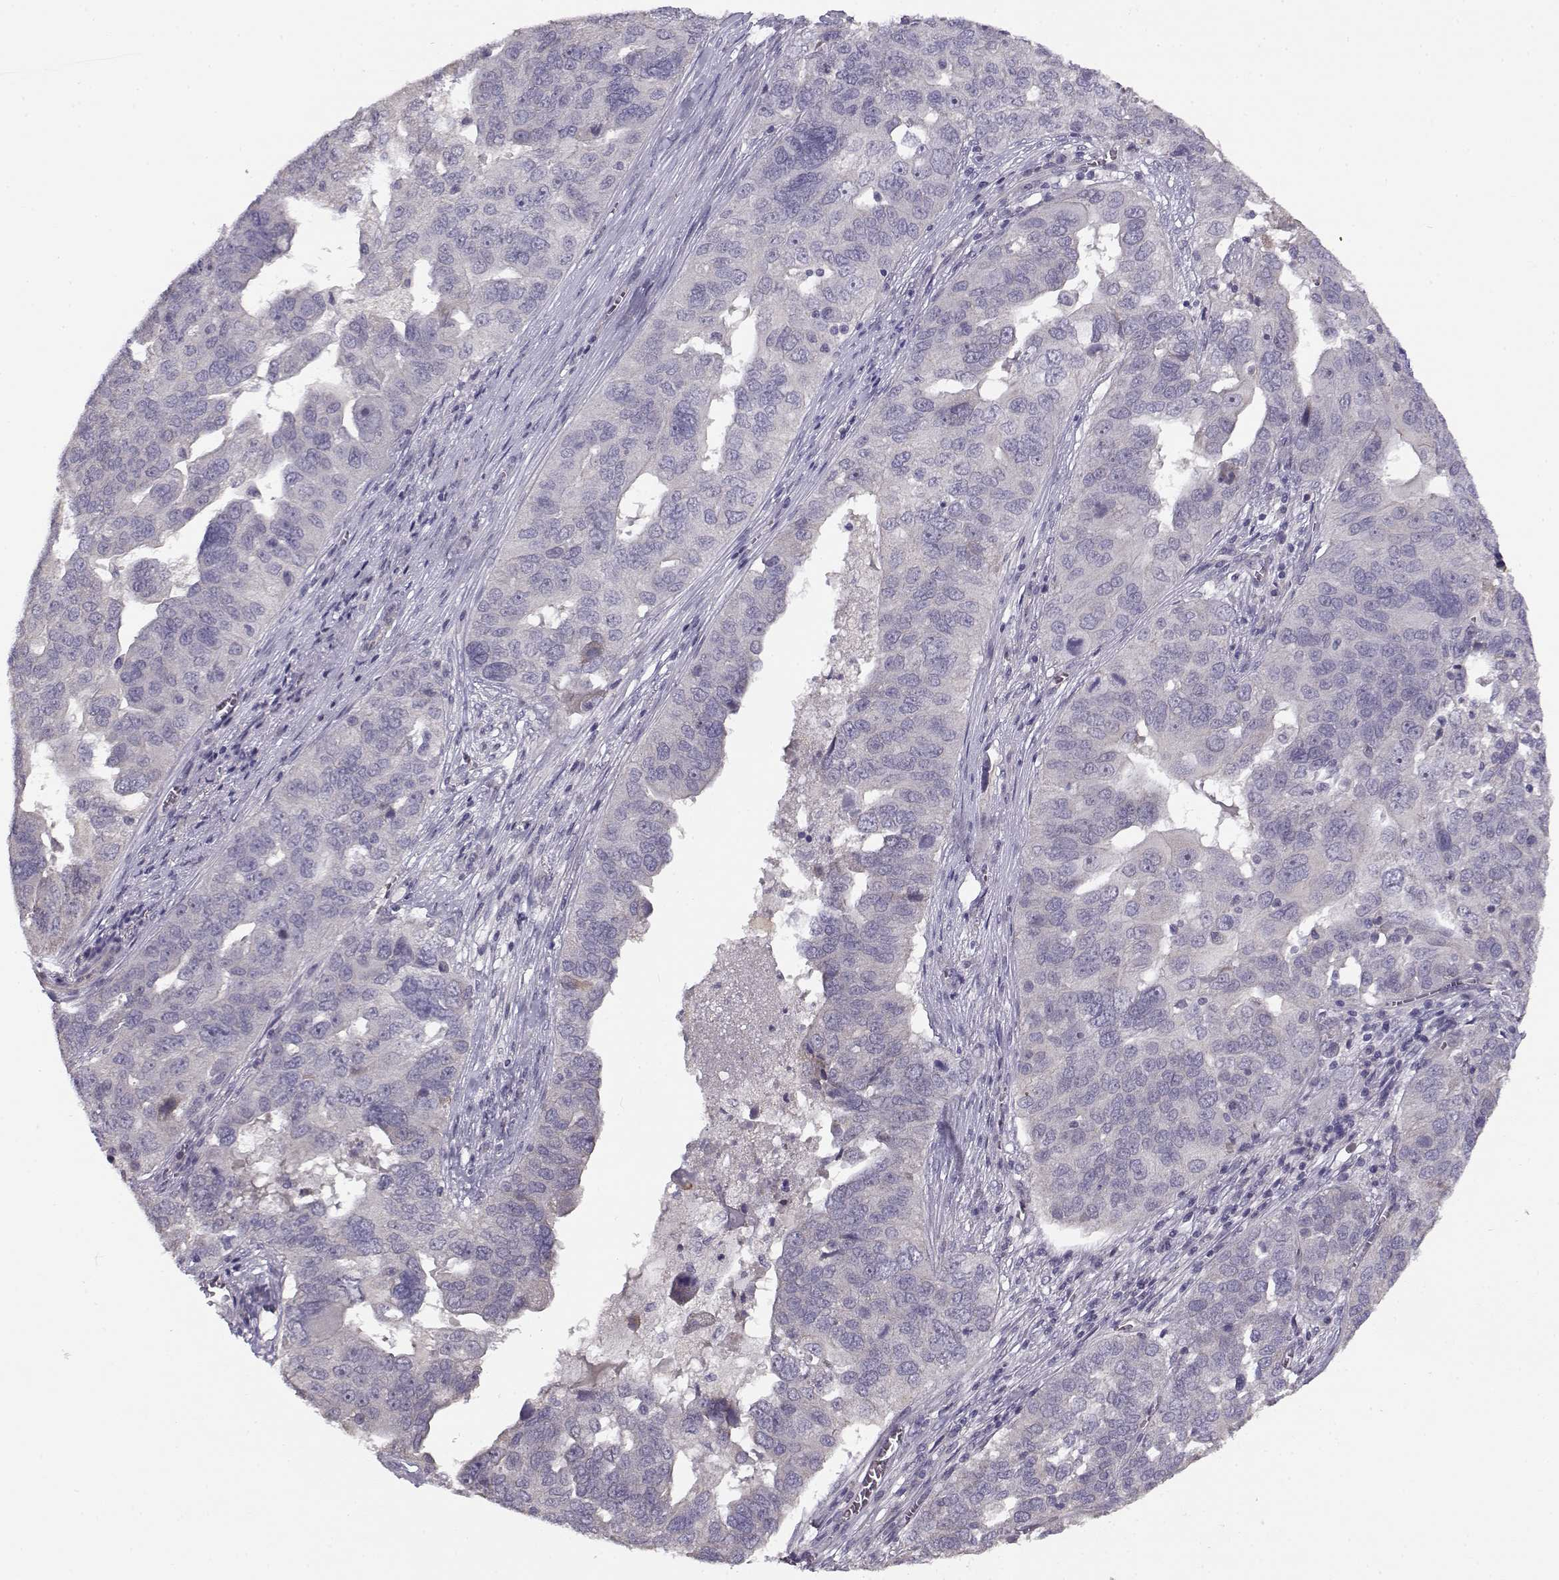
{"staining": {"intensity": "negative", "quantity": "none", "location": "none"}, "tissue": "ovarian cancer", "cell_type": "Tumor cells", "image_type": "cancer", "snomed": [{"axis": "morphology", "description": "Carcinoma, endometroid"}, {"axis": "topography", "description": "Soft tissue"}, {"axis": "topography", "description": "Ovary"}], "caption": "The image displays no staining of tumor cells in ovarian cancer (endometroid carcinoma).", "gene": "TMEM145", "patient": {"sex": "female", "age": 52}}